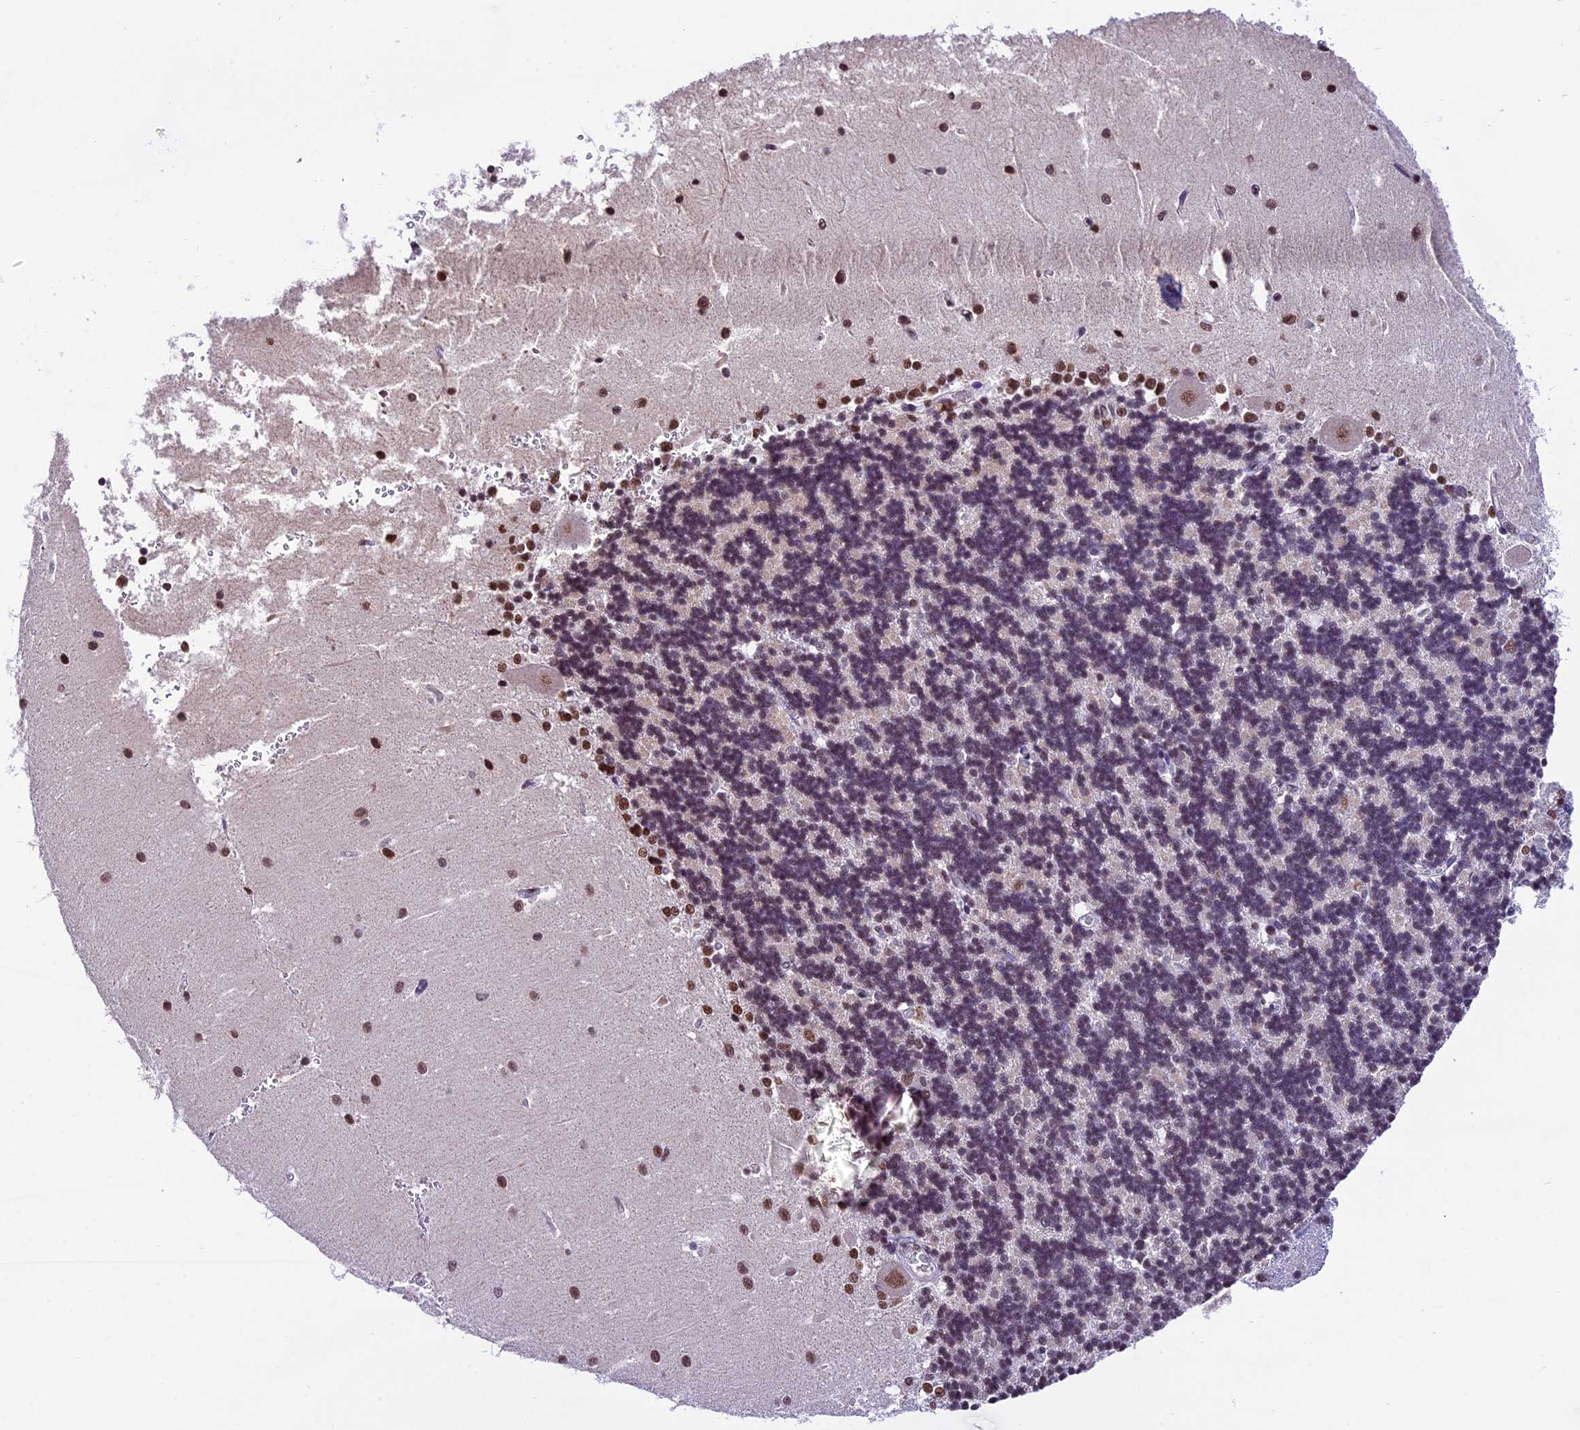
{"staining": {"intensity": "weak", "quantity": "<25%", "location": "nuclear"}, "tissue": "cerebellum", "cell_type": "Cells in granular layer", "image_type": "normal", "snomed": [{"axis": "morphology", "description": "Normal tissue, NOS"}, {"axis": "topography", "description": "Cerebellum"}], "caption": "Immunohistochemistry image of unremarkable cerebellum: cerebellum stained with DAB reveals no significant protein positivity in cells in granular layer.", "gene": "CARS2", "patient": {"sex": "male", "age": 37}}